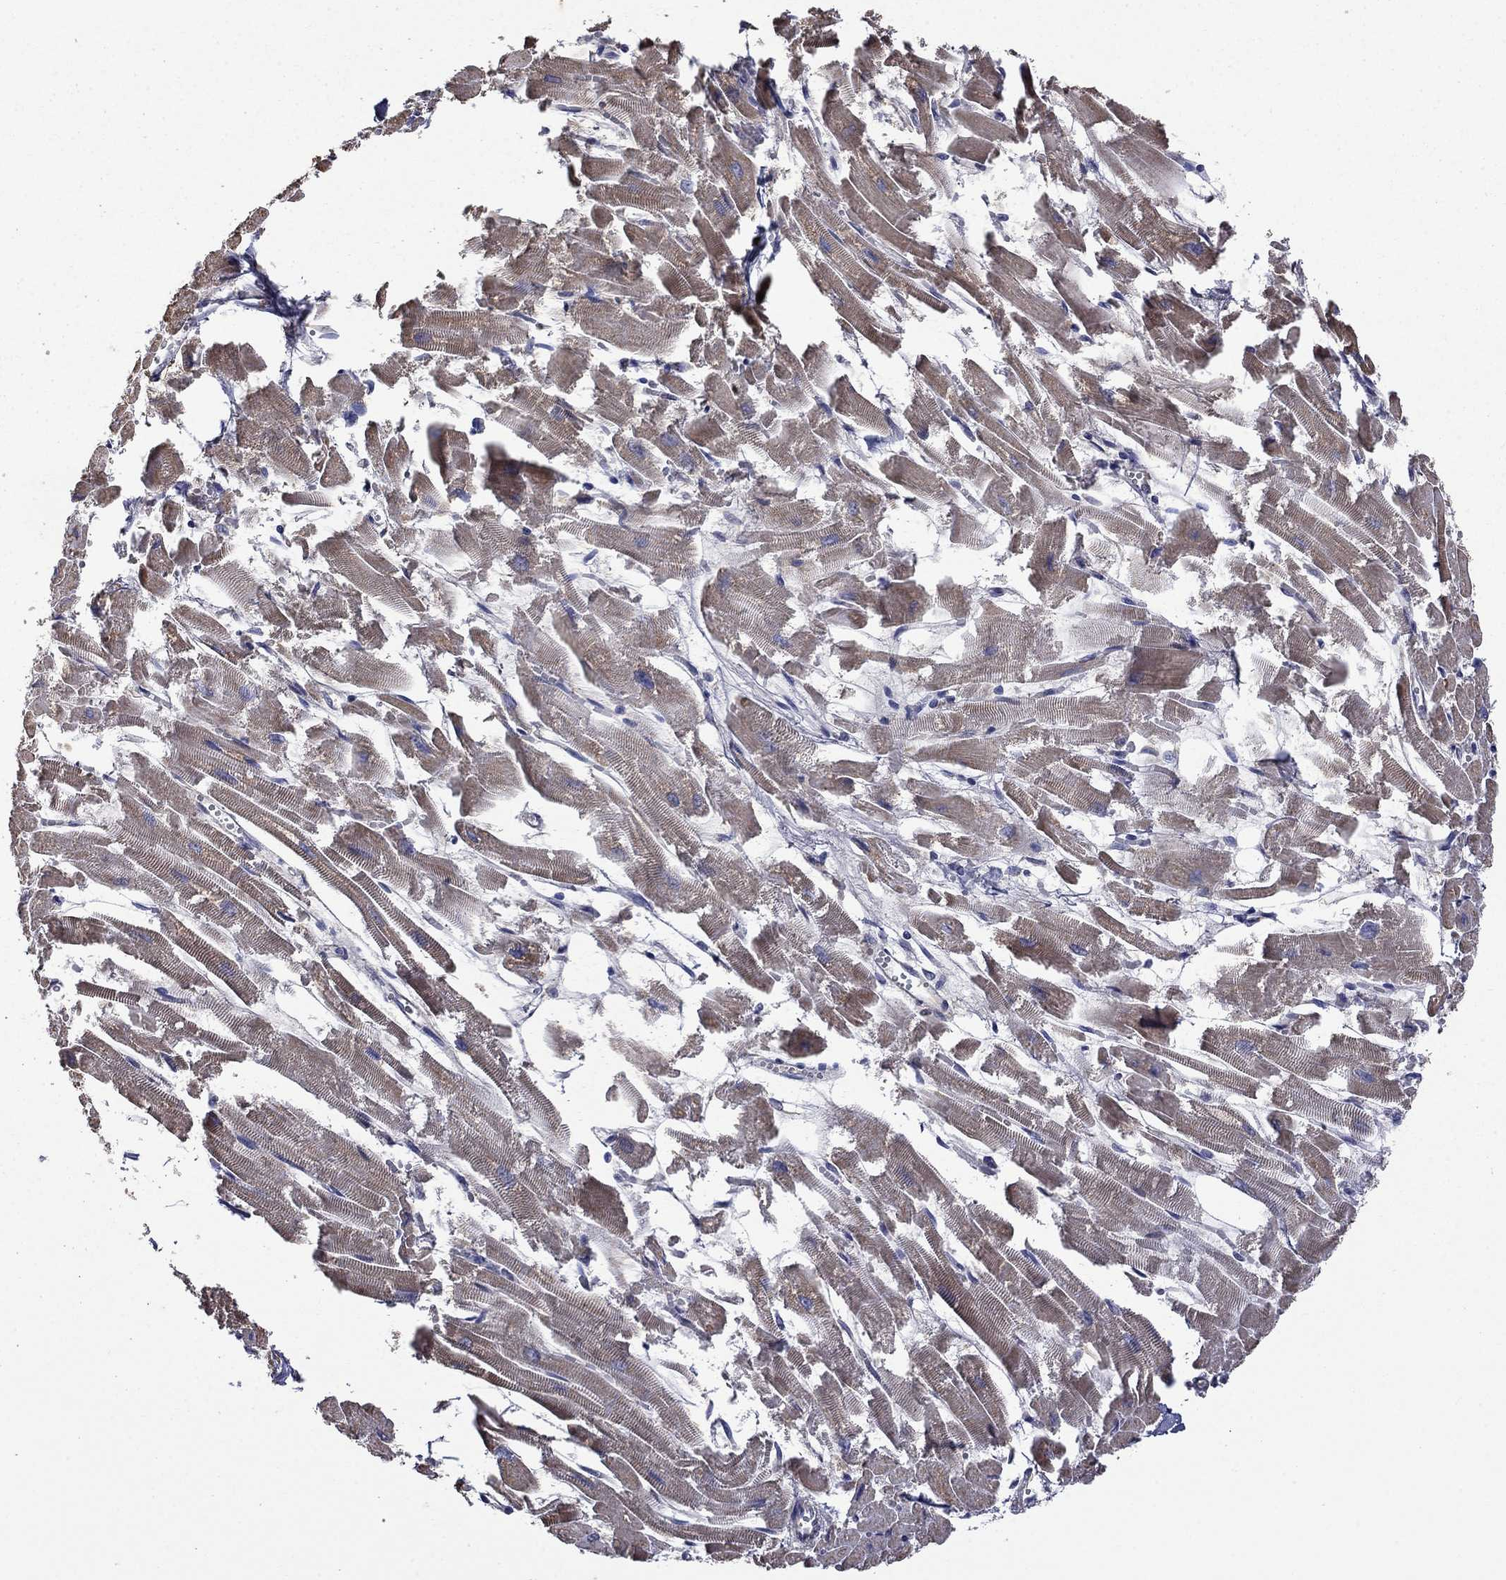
{"staining": {"intensity": "weak", "quantity": ">75%", "location": "cytoplasmic/membranous"}, "tissue": "heart muscle", "cell_type": "Cardiomyocytes", "image_type": "normal", "snomed": [{"axis": "morphology", "description": "Normal tissue, NOS"}, {"axis": "topography", "description": "Heart"}], "caption": "An IHC micrograph of normal tissue is shown. Protein staining in brown shows weak cytoplasmic/membranous positivity in heart muscle within cardiomyocytes. The staining was performed using DAB to visualize the protein expression in brown, while the nuclei were stained in blue with hematoxylin (Magnification: 20x).", "gene": "CAMKK2", "patient": {"sex": "female", "age": 52}}